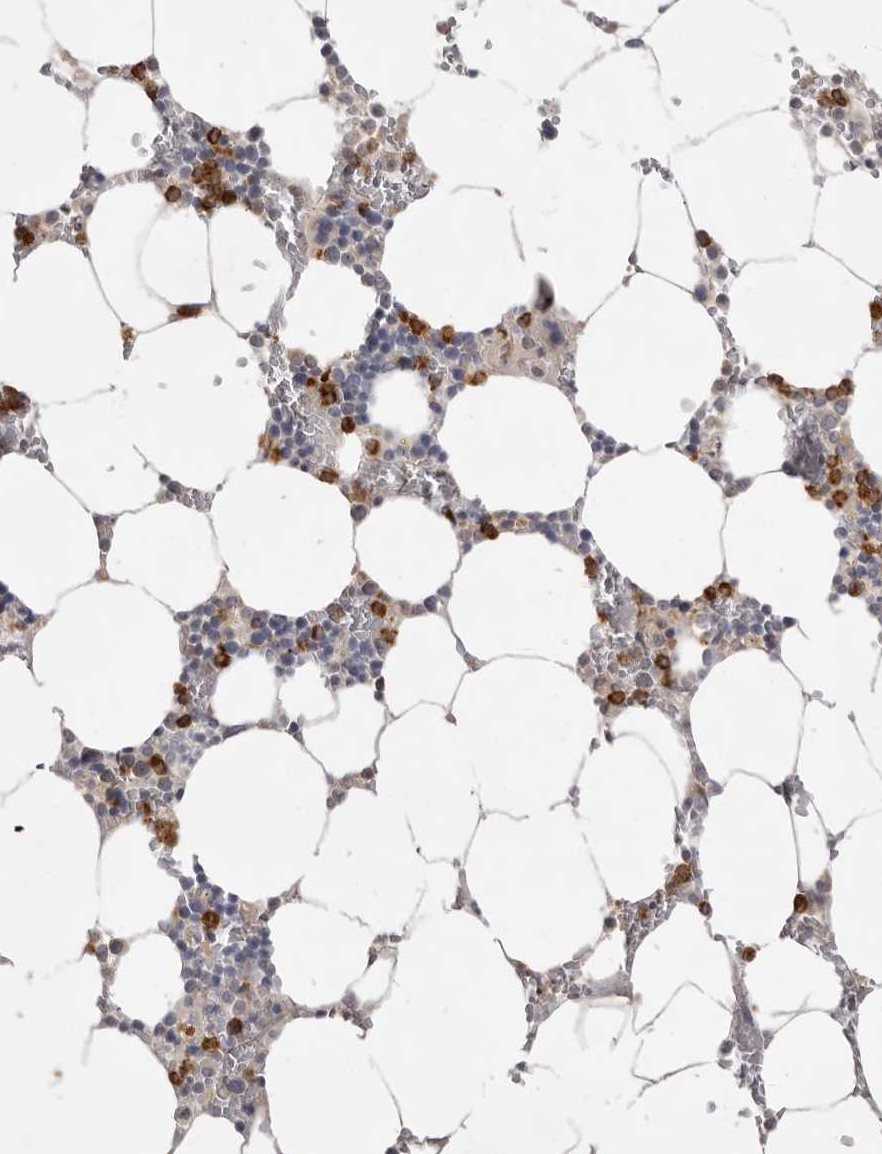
{"staining": {"intensity": "strong", "quantity": "25%-75%", "location": "cytoplasmic/membranous"}, "tissue": "bone marrow", "cell_type": "Hematopoietic cells", "image_type": "normal", "snomed": [{"axis": "morphology", "description": "Normal tissue, NOS"}, {"axis": "topography", "description": "Bone marrow"}], "caption": "This micrograph displays unremarkable bone marrow stained with immunohistochemistry (IHC) to label a protein in brown. The cytoplasmic/membranous of hematopoietic cells show strong positivity for the protein. Nuclei are counter-stained blue.", "gene": "GPR84", "patient": {"sex": "male", "age": 70}}